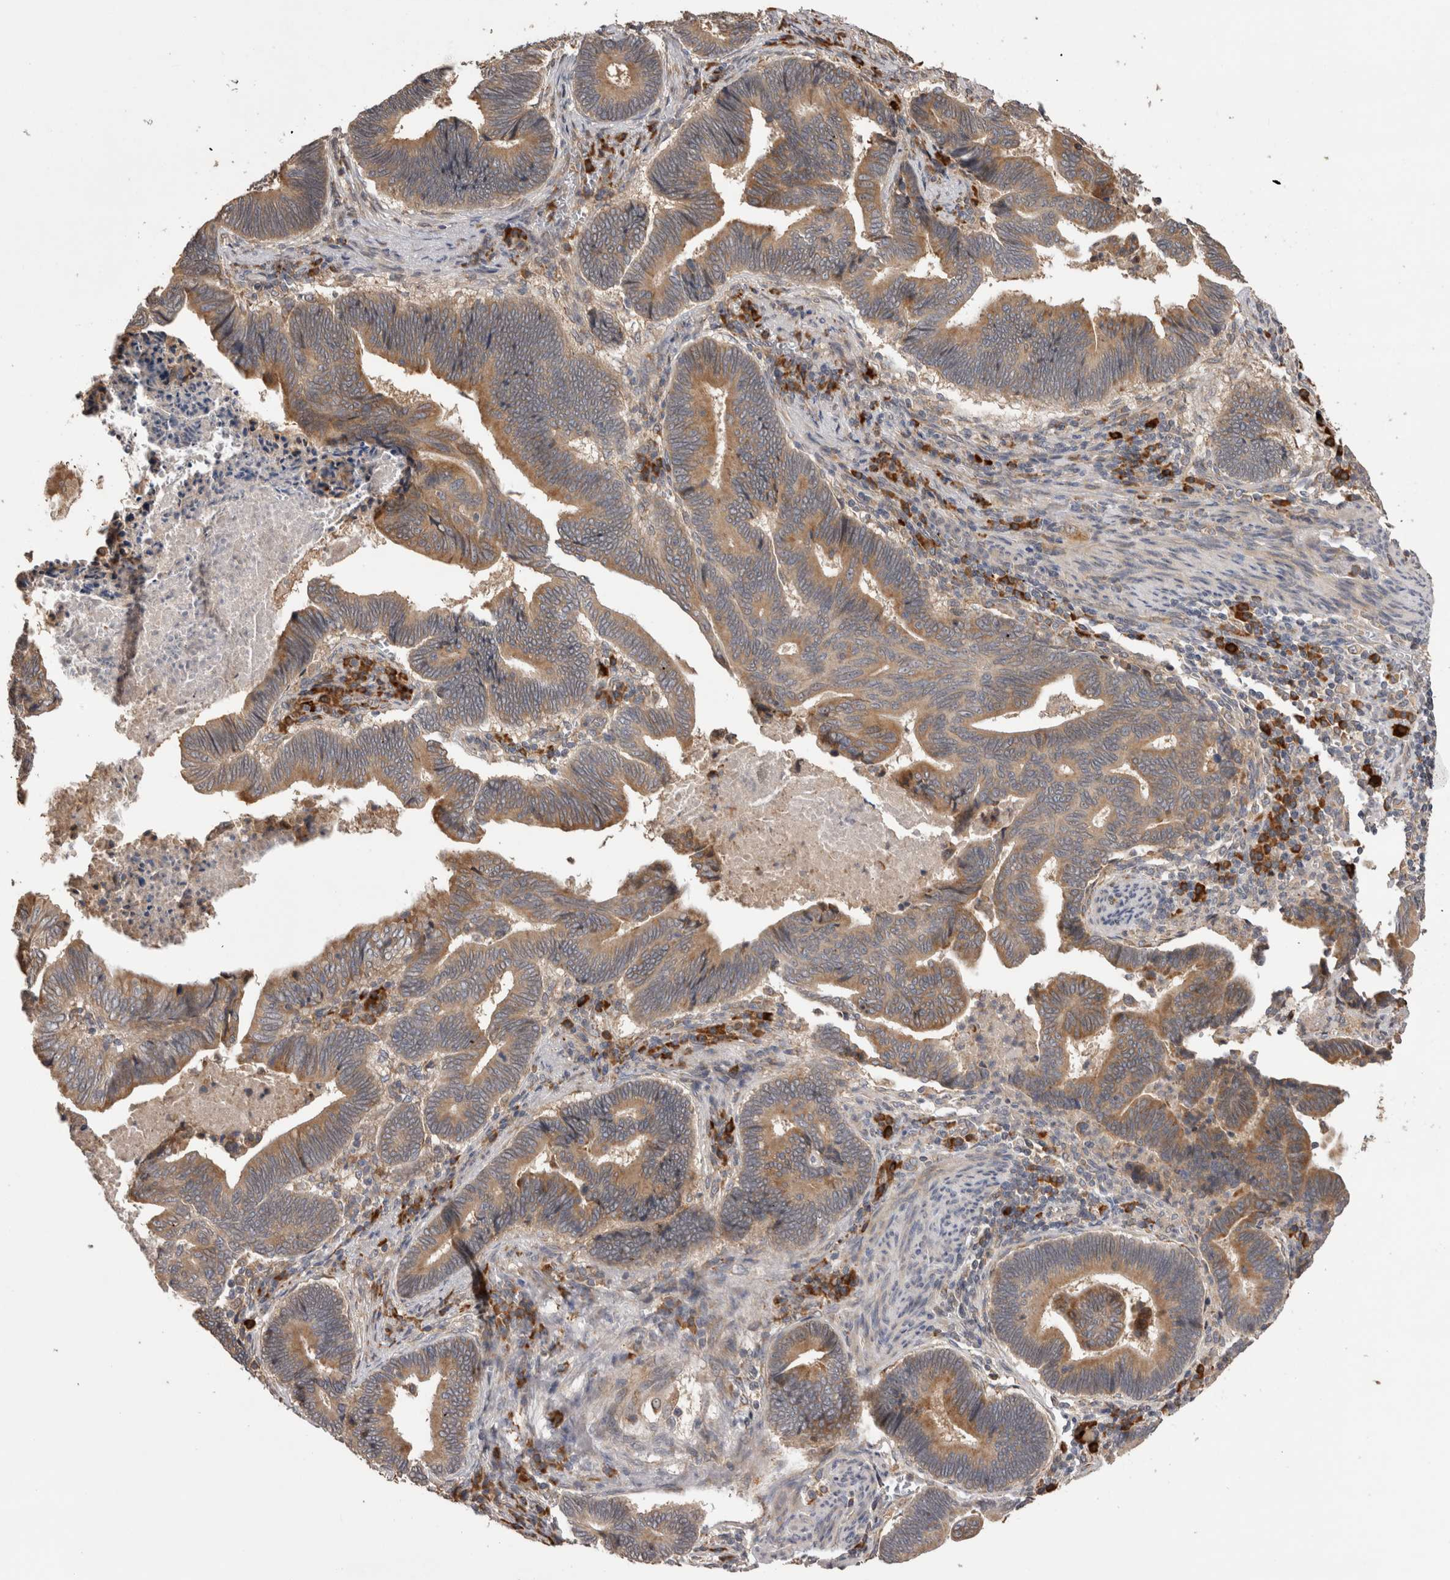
{"staining": {"intensity": "moderate", "quantity": ">75%", "location": "cytoplasmic/membranous"}, "tissue": "pancreatic cancer", "cell_type": "Tumor cells", "image_type": "cancer", "snomed": [{"axis": "morphology", "description": "Adenocarcinoma, NOS"}, {"axis": "topography", "description": "Pancreas"}], "caption": "Immunohistochemistry (IHC) (DAB) staining of adenocarcinoma (pancreatic) reveals moderate cytoplasmic/membranous protein staining in approximately >75% of tumor cells.", "gene": "TBCE", "patient": {"sex": "female", "age": 70}}